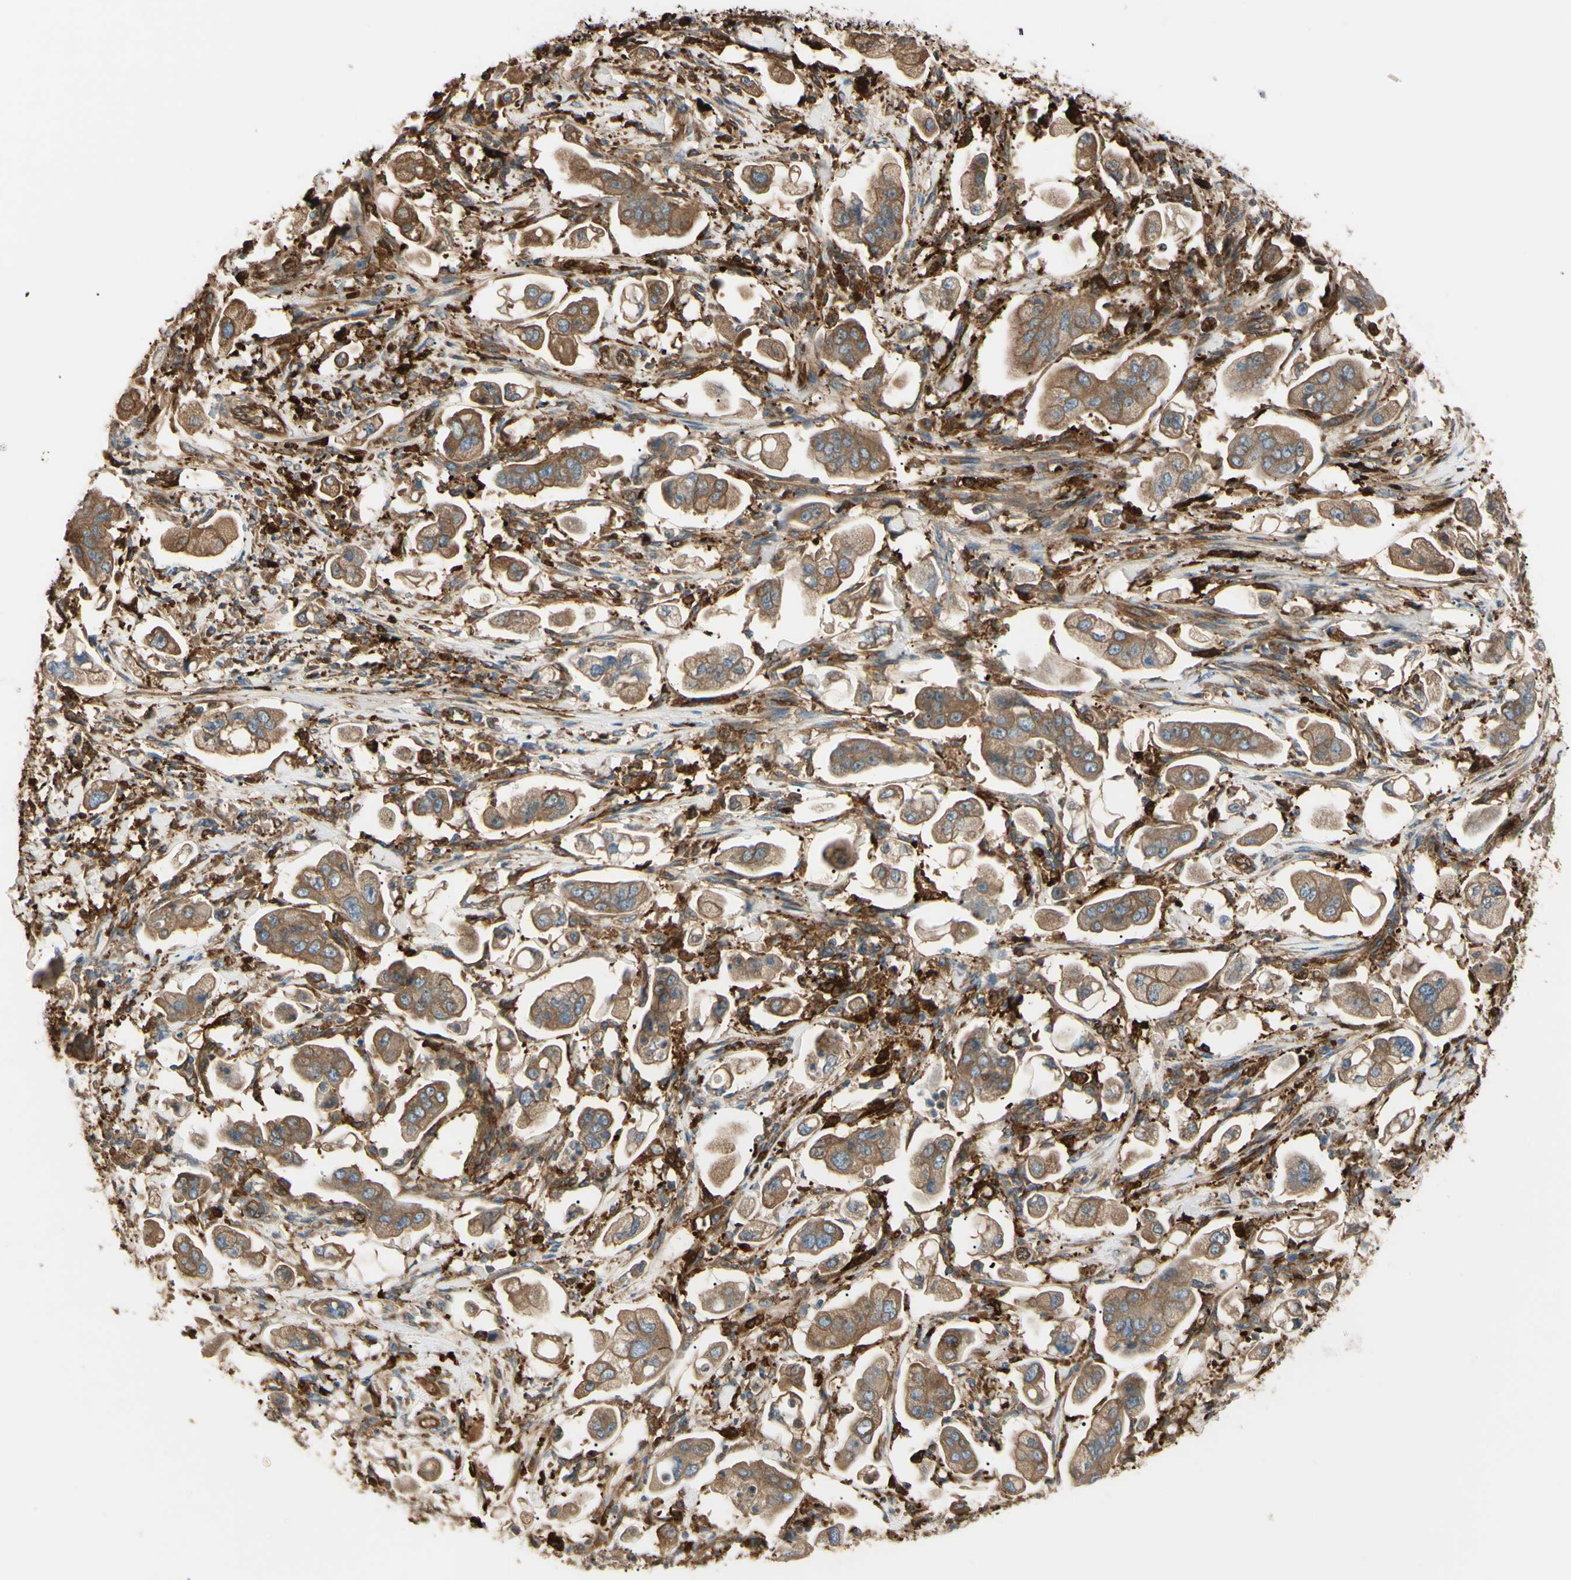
{"staining": {"intensity": "moderate", "quantity": ">75%", "location": "cytoplasmic/membranous"}, "tissue": "stomach cancer", "cell_type": "Tumor cells", "image_type": "cancer", "snomed": [{"axis": "morphology", "description": "Adenocarcinoma, NOS"}, {"axis": "topography", "description": "Stomach"}], "caption": "Stomach cancer (adenocarcinoma) was stained to show a protein in brown. There is medium levels of moderate cytoplasmic/membranous staining in approximately >75% of tumor cells. Immunohistochemistry stains the protein in brown and the nuclei are stained blue.", "gene": "PTPN12", "patient": {"sex": "male", "age": 62}}